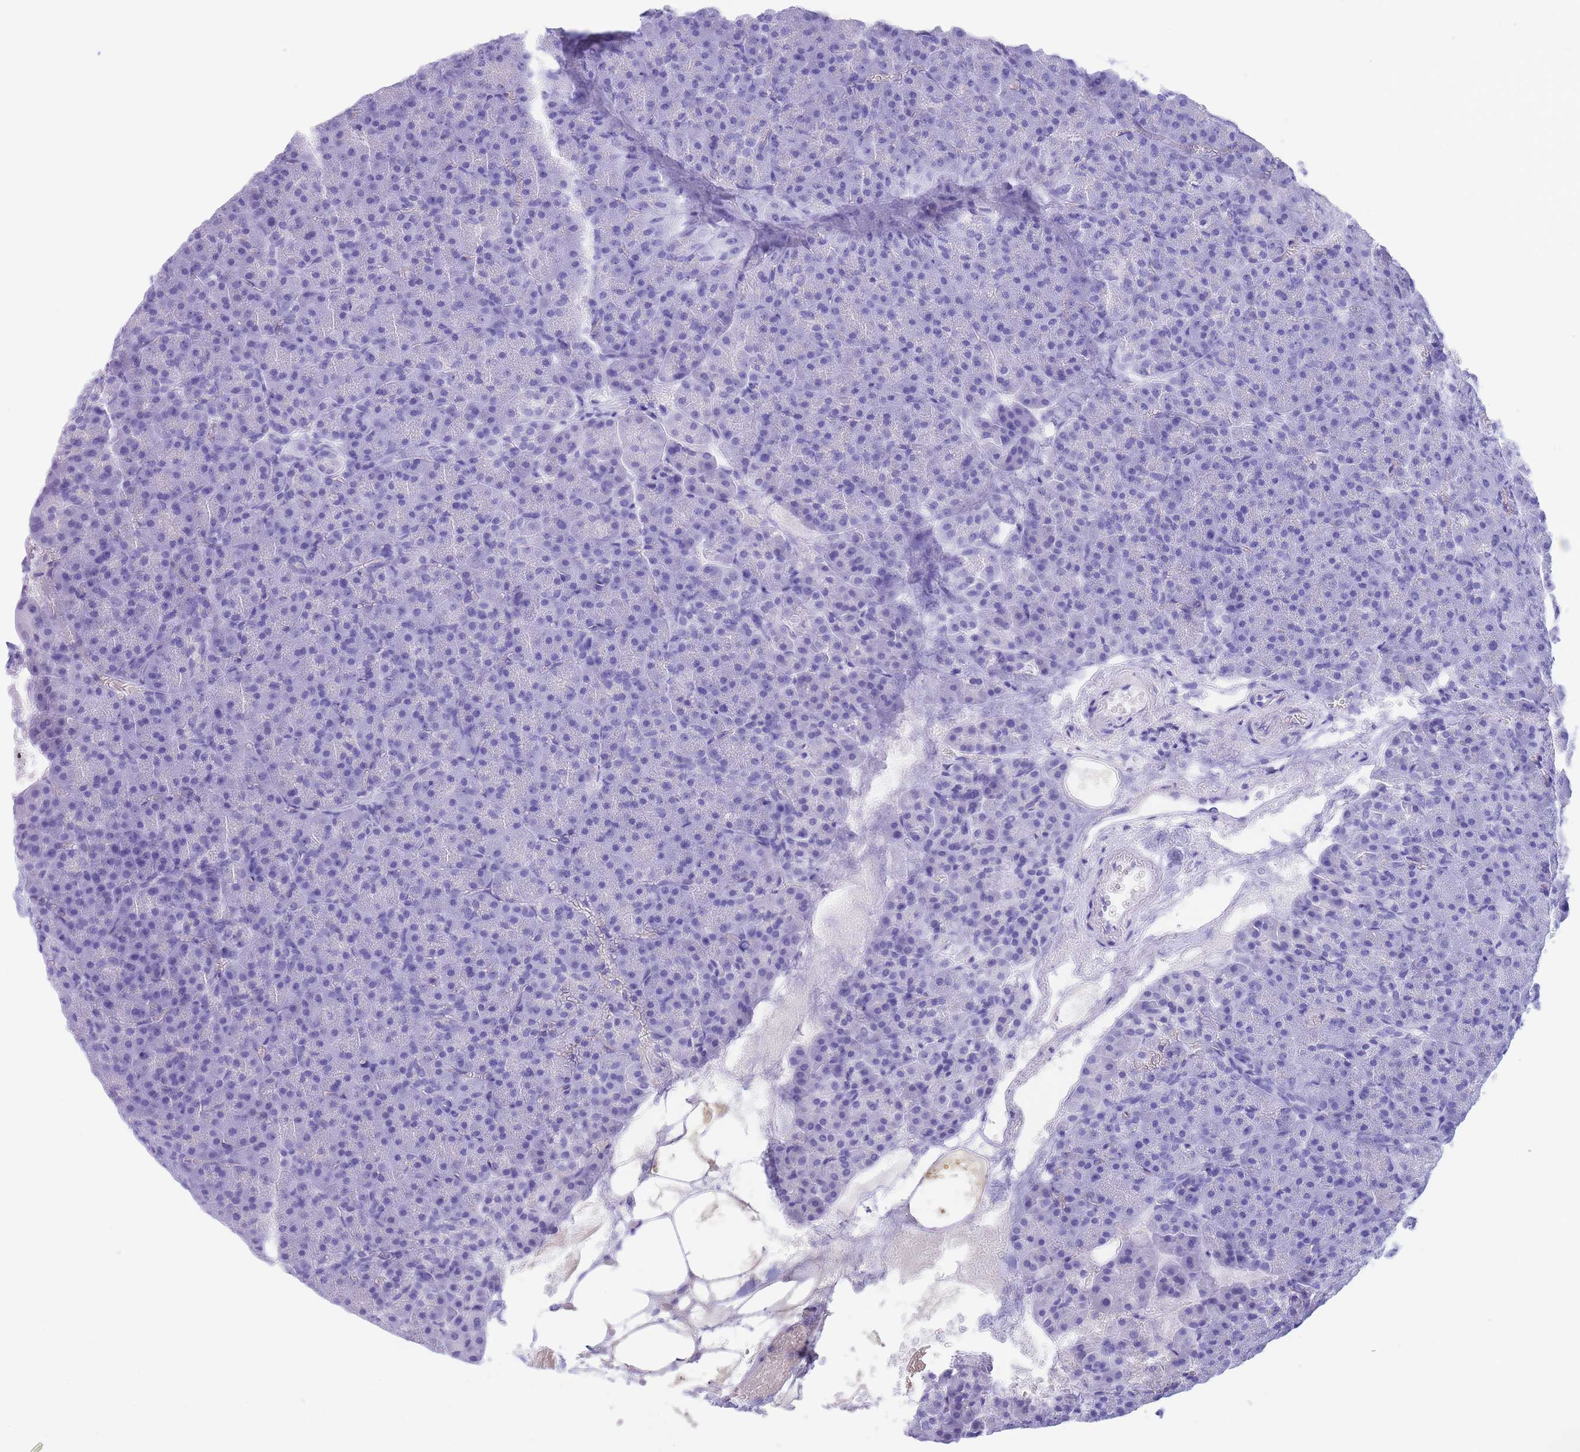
{"staining": {"intensity": "negative", "quantity": "none", "location": "none"}, "tissue": "pancreas", "cell_type": "Exocrine glandular cells", "image_type": "normal", "snomed": [{"axis": "morphology", "description": "Normal tissue, NOS"}, {"axis": "topography", "description": "Pancreas"}], "caption": "Normal pancreas was stained to show a protein in brown. There is no significant positivity in exocrine glandular cells. (DAB (3,3'-diaminobenzidine) immunohistochemistry visualized using brightfield microscopy, high magnification).", "gene": "SLCO1B1", "patient": {"sex": "female", "age": 74}}